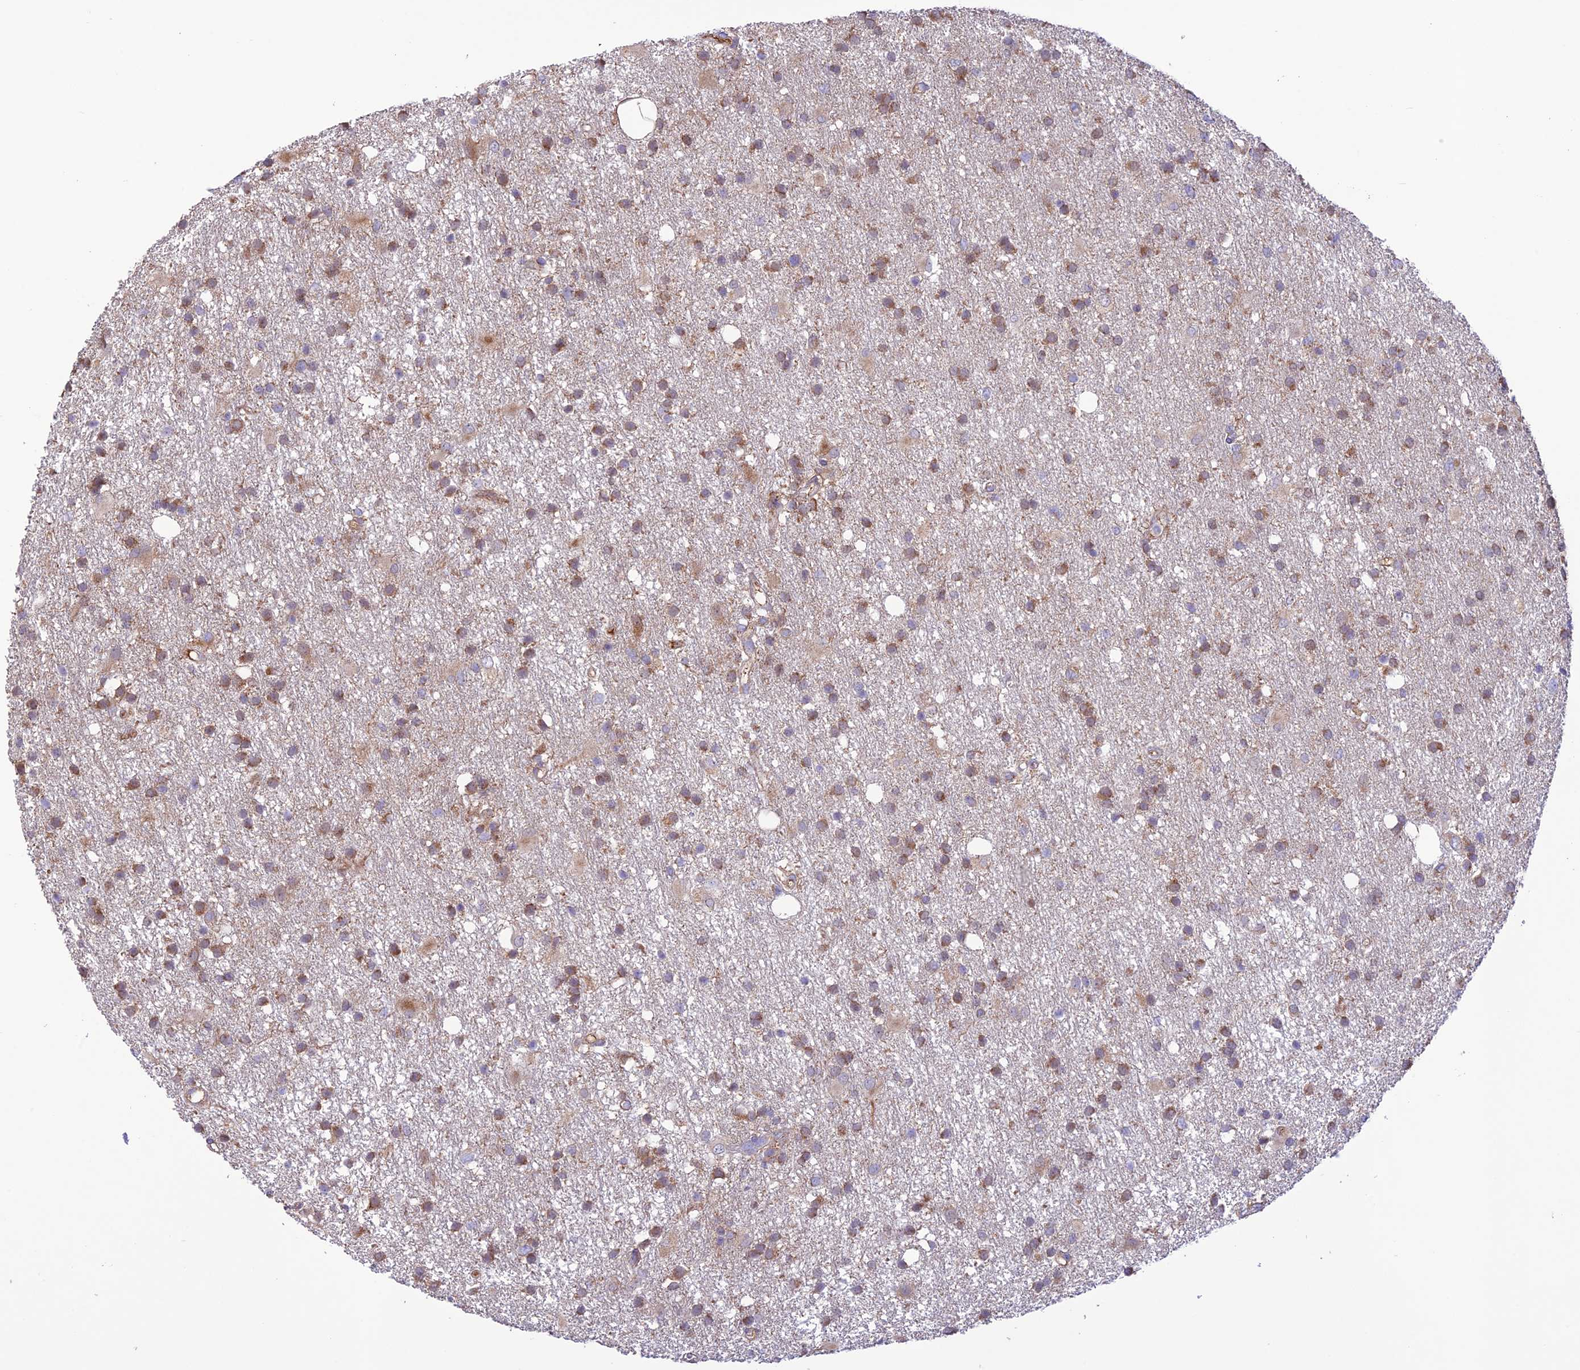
{"staining": {"intensity": "moderate", "quantity": ">75%", "location": "cytoplasmic/membranous"}, "tissue": "glioma", "cell_type": "Tumor cells", "image_type": "cancer", "snomed": [{"axis": "morphology", "description": "Glioma, malignant, High grade"}, {"axis": "topography", "description": "Brain"}], "caption": "This is a histology image of immunohistochemistry (IHC) staining of high-grade glioma (malignant), which shows moderate positivity in the cytoplasmic/membranous of tumor cells.", "gene": "UAP1L1", "patient": {"sex": "male", "age": 77}}